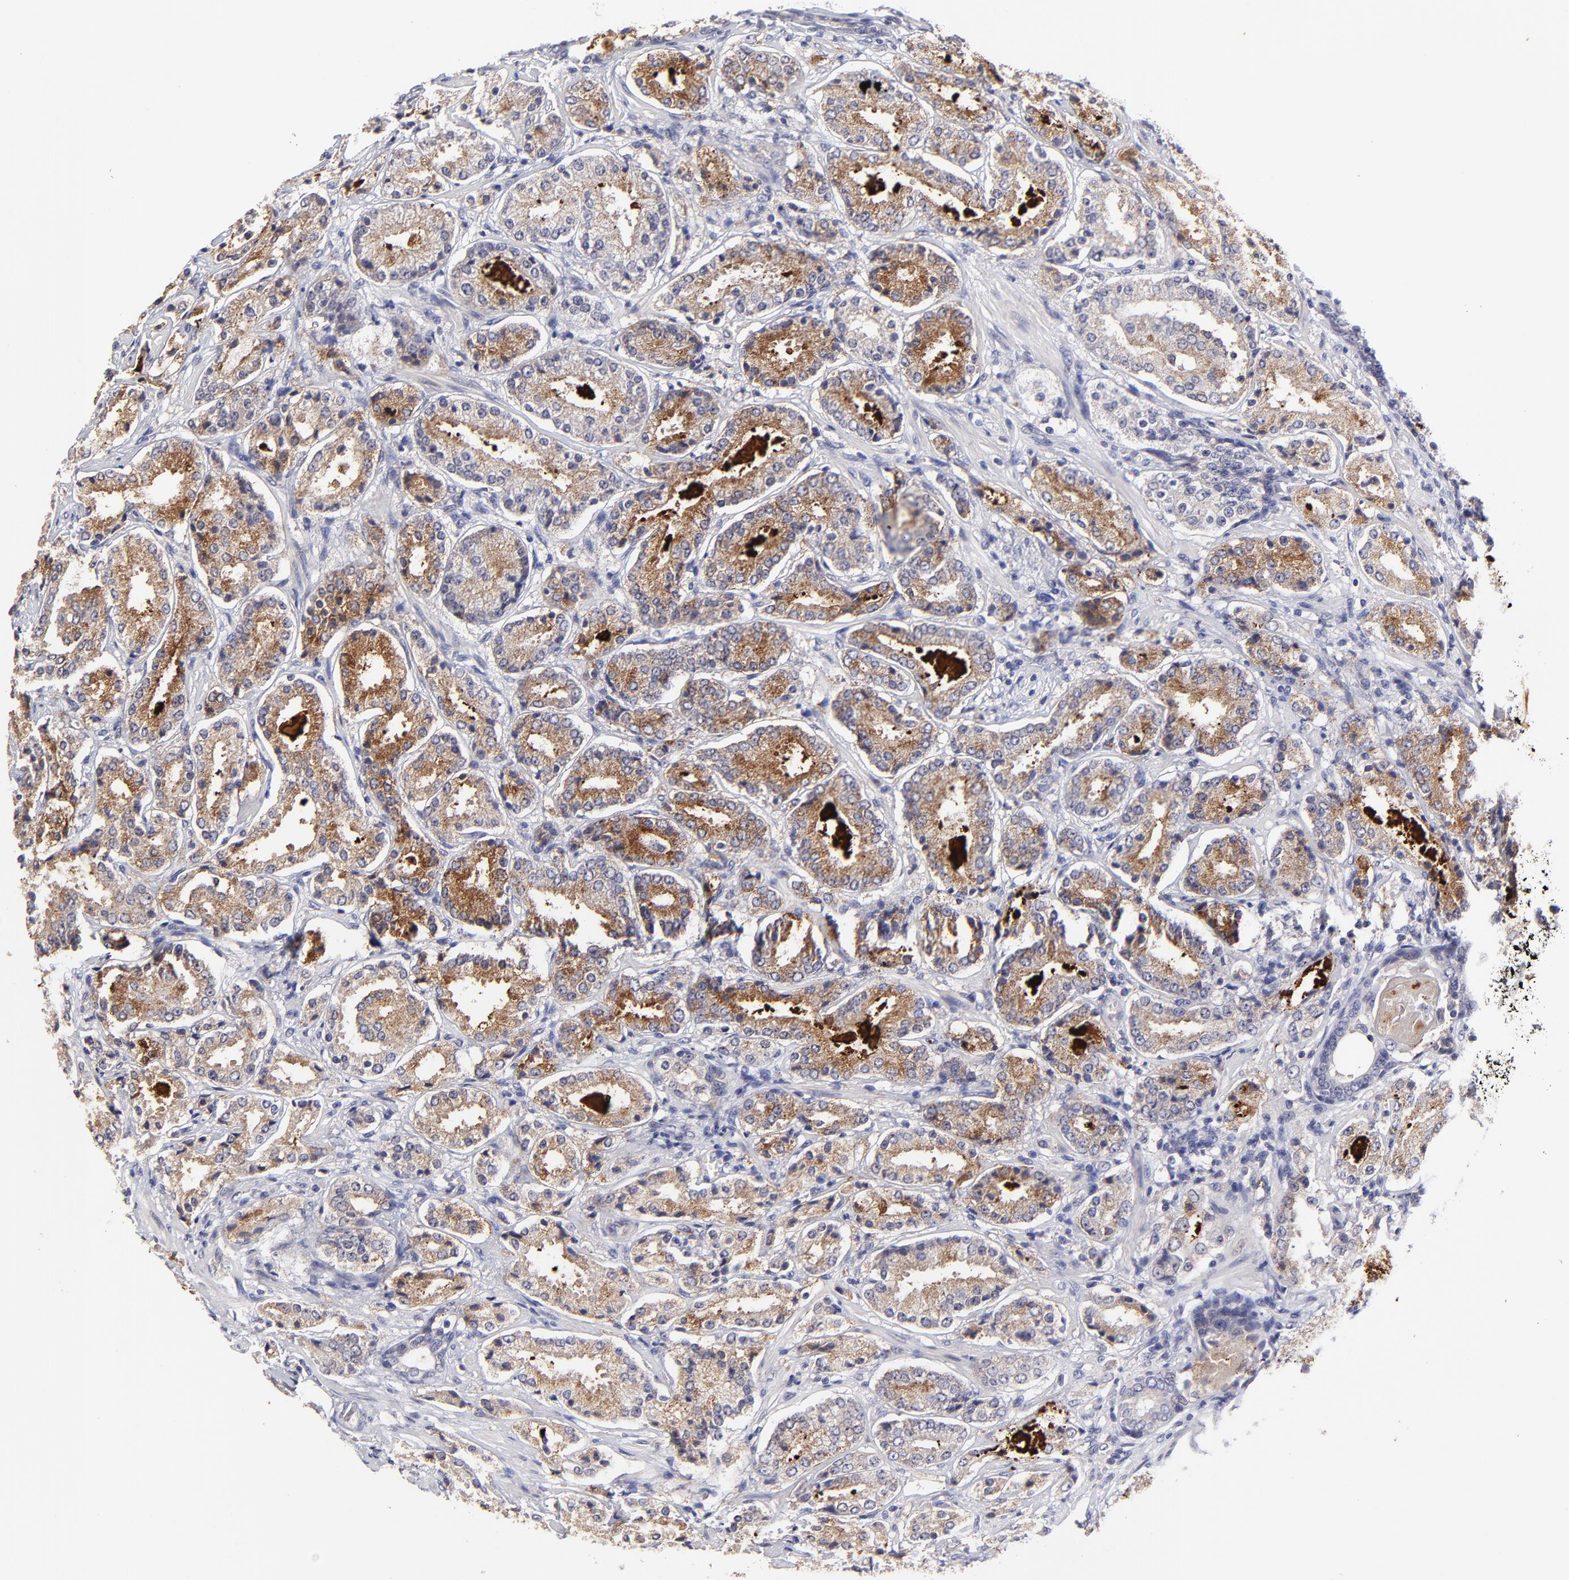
{"staining": {"intensity": "moderate", "quantity": "25%-75%", "location": "cytoplasmic/membranous"}, "tissue": "prostate cancer", "cell_type": "Tumor cells", "image_type": "cancer", "snomed": [{"axis": "morphology", "description": "Adenocarcinoma, High grade"}, {"axis": "topography", "description": "Prostate"}], "caption": "Protein staining by immunohistochemistry exhibits moderate cytoplasmic/membranous staining in approximately 25%-75% of tumor cells in prostate high-grade adenocarcinoma.", "gene": "BTG2", "patient": {"sex": "male", "age": 58}}